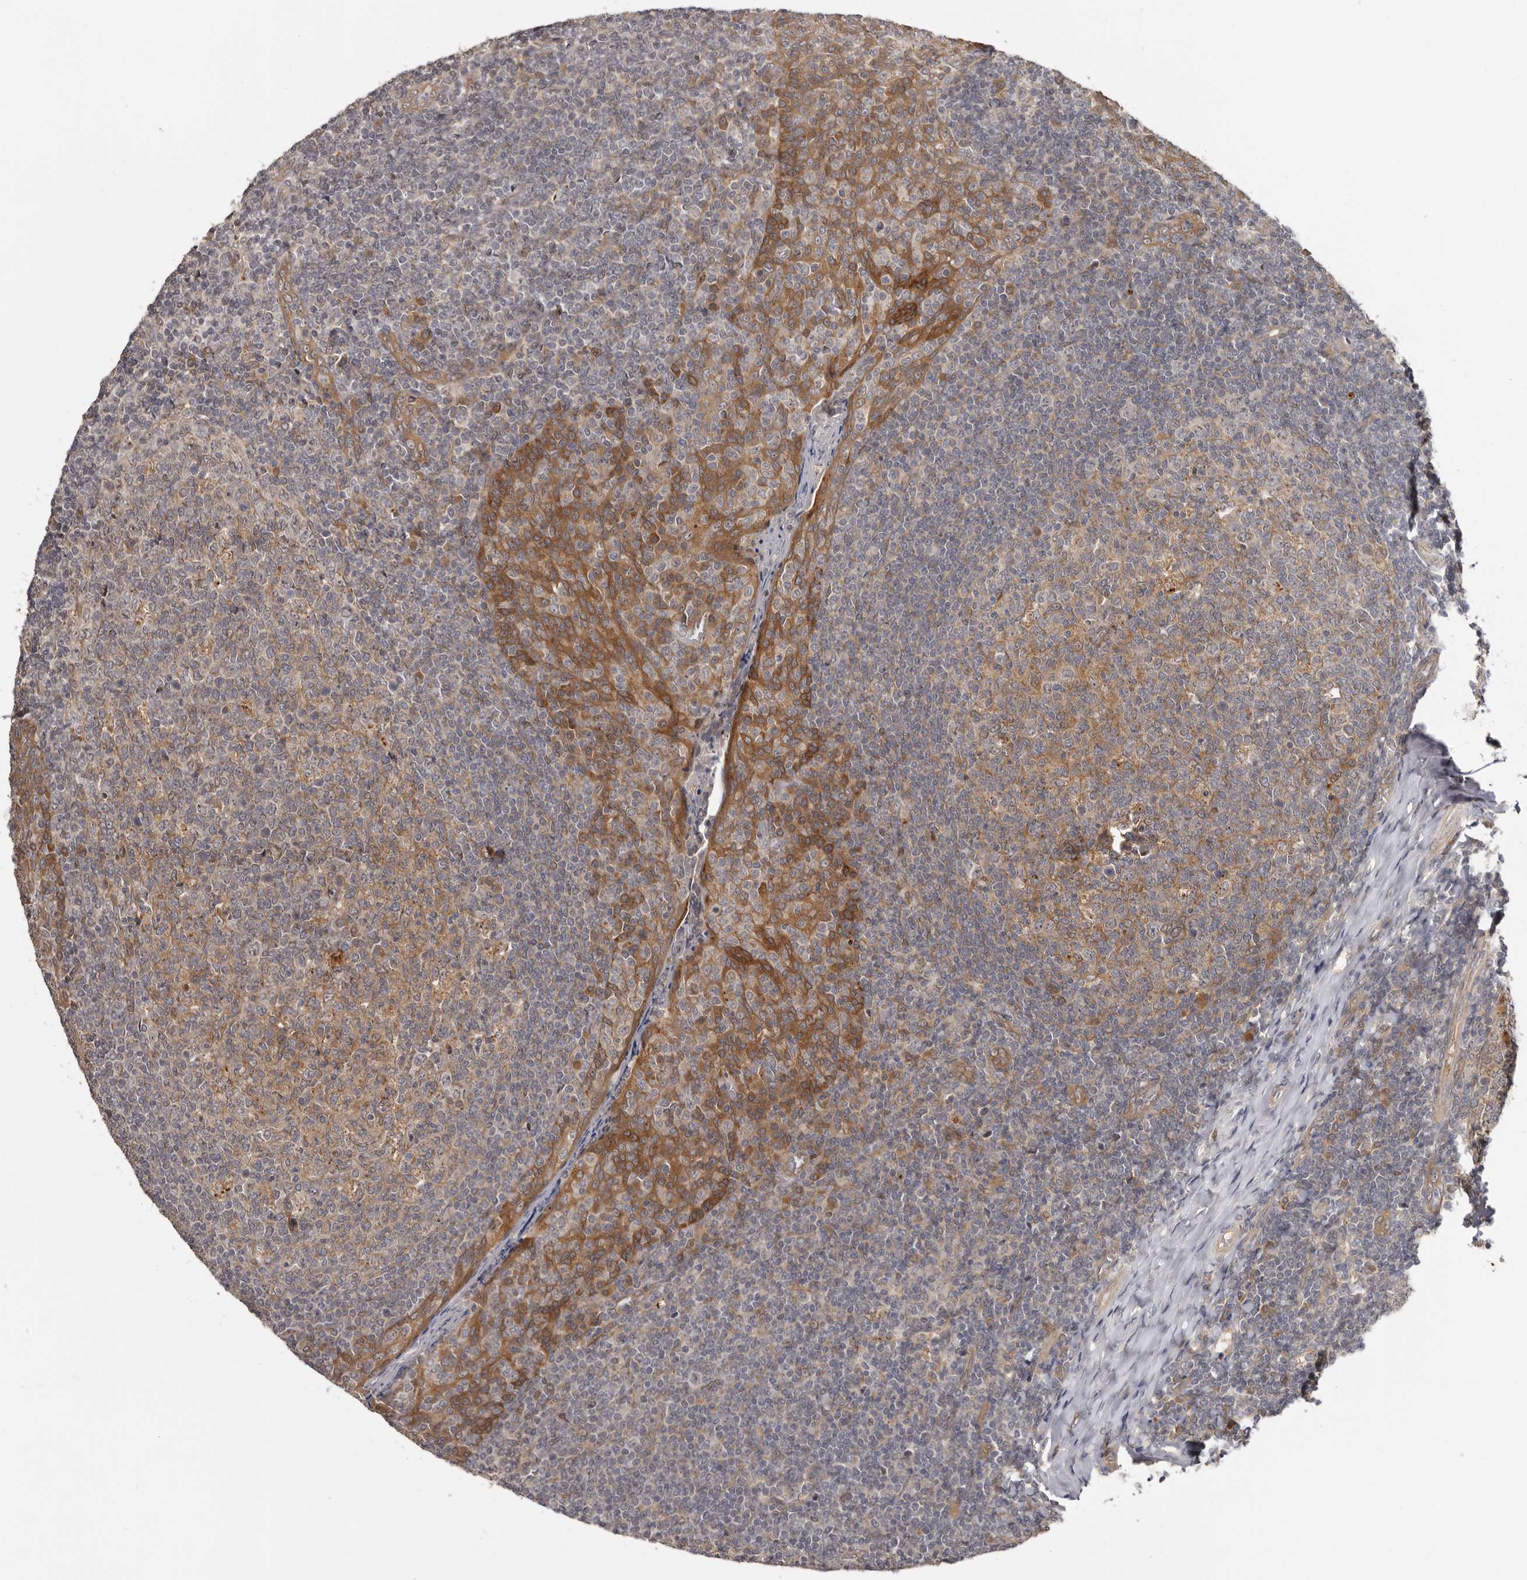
{"staining": {"intensity": "moderate", "quantity": ">75%", "location": "cytoplasmic/membranous"}, "tissue": "tonsil", "cell_type": "Germinal center cells", "image_type": "normal", "snomed": [{"axis": "morphology", "description": "Normal tissue, NOS"}, {"axis": "topography", "description": "Tonsil"}], "caption": "Immunohistochemistry image of normal human tonsil stained for a protein (brown), which demonstrates medium levels of moderate cytoplasmic/membranous positivity in approximately >75% of germinal center cells.", "gene": "BAD", "patient": {"sex": "female", "age": 19}}